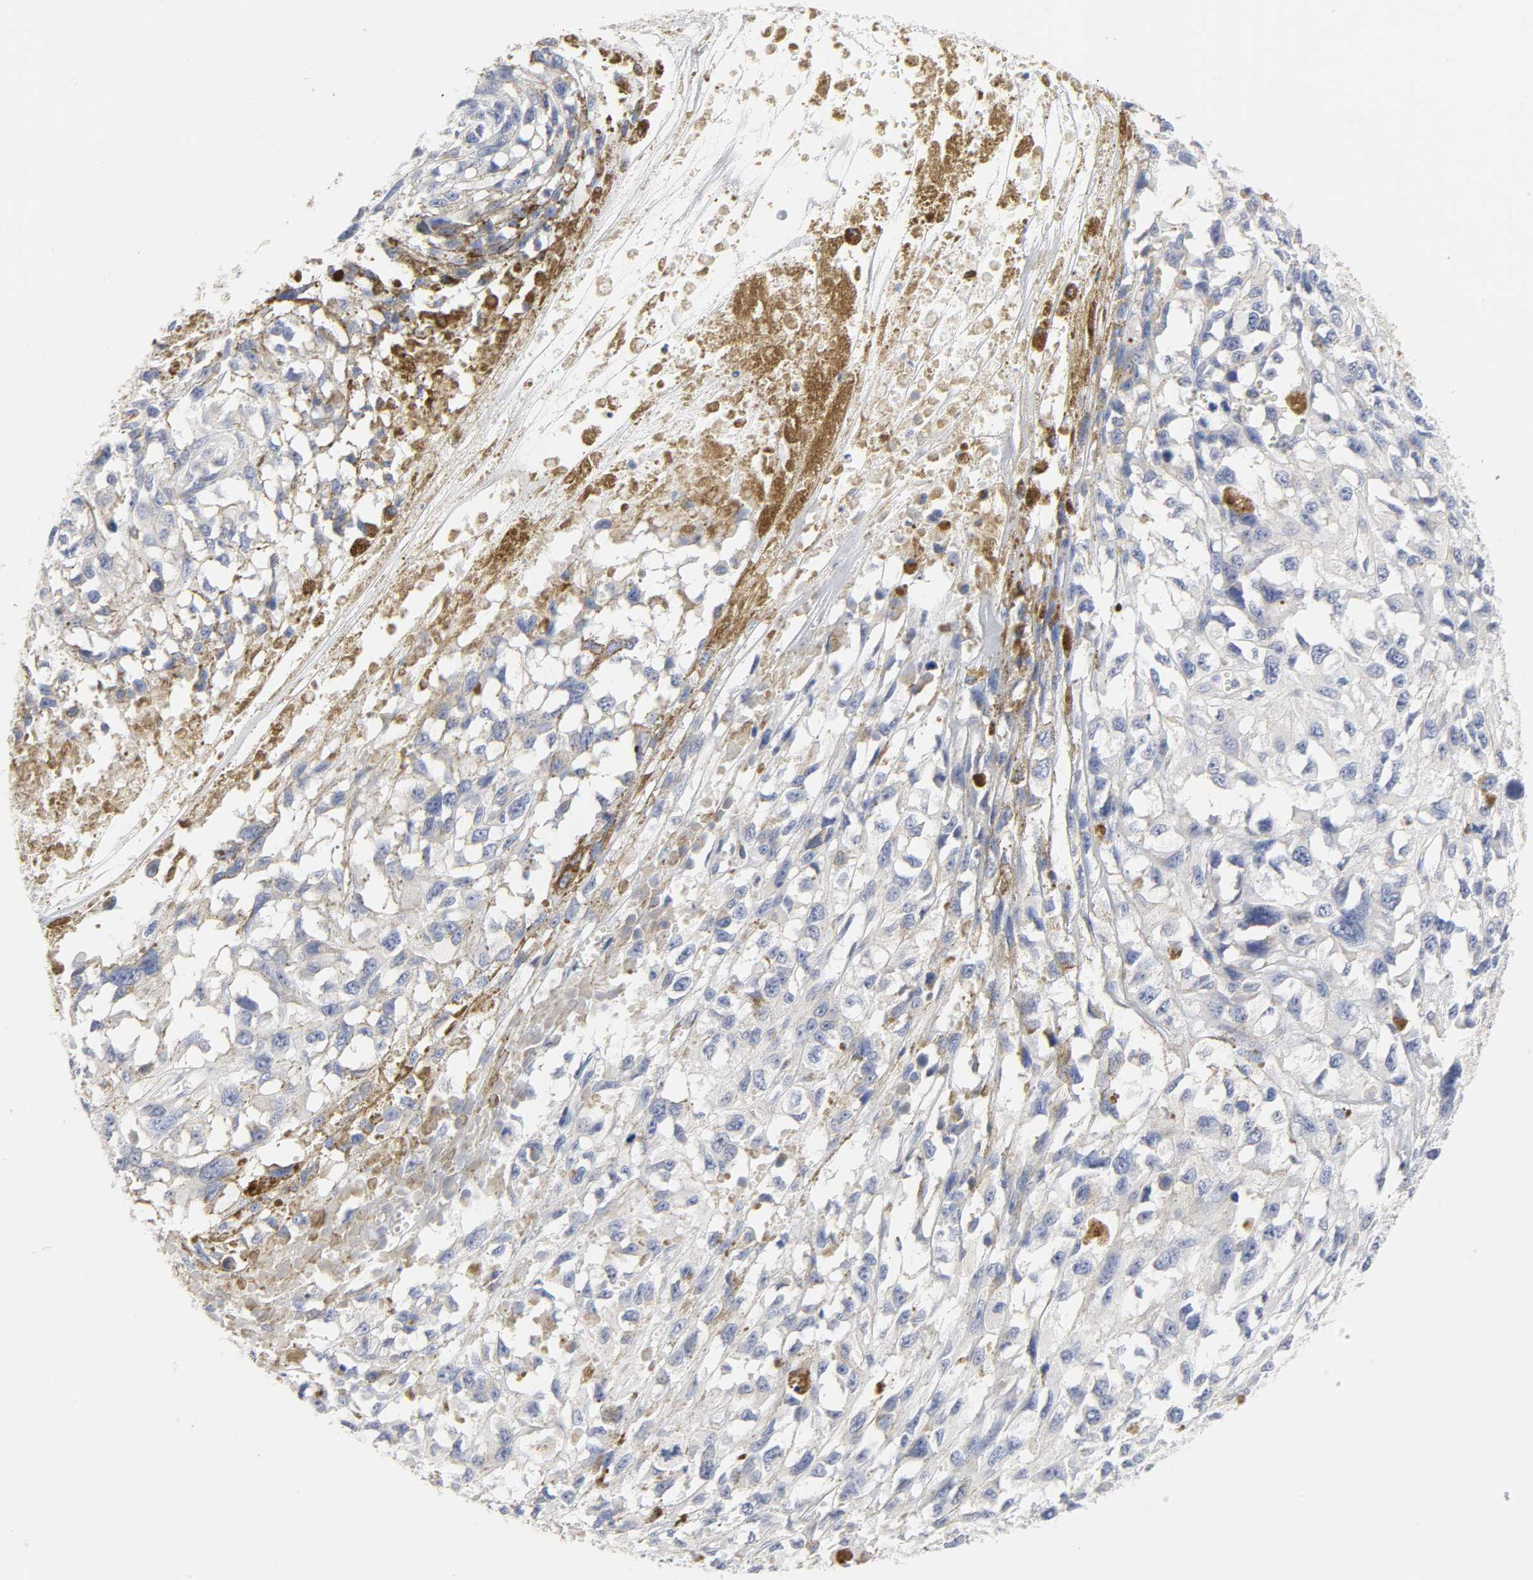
{"staining": {"intensity": "negative", "quantity": "none", "location": "none"}, "tissue": "melanoma", "cell_type": "Tumor cells", "image_type": "cancer", "snomed": [{"axis": "morphology", "description": "Malignant melanoma, Metastatic site"}, {"axis": "topography", "description": "Lymph node"}], "caption": "This image is of melanoma stained with immunohistochemistry to label a protein in brown with the nuclei are counter-stained blue. There is no expression in tumor cells. (DAB (3,3'-diaminobenzidine) IHC with hematoxylin counter stain).", "gene": "ROCK1", "patient": {"sex": "male", "age": 59}}